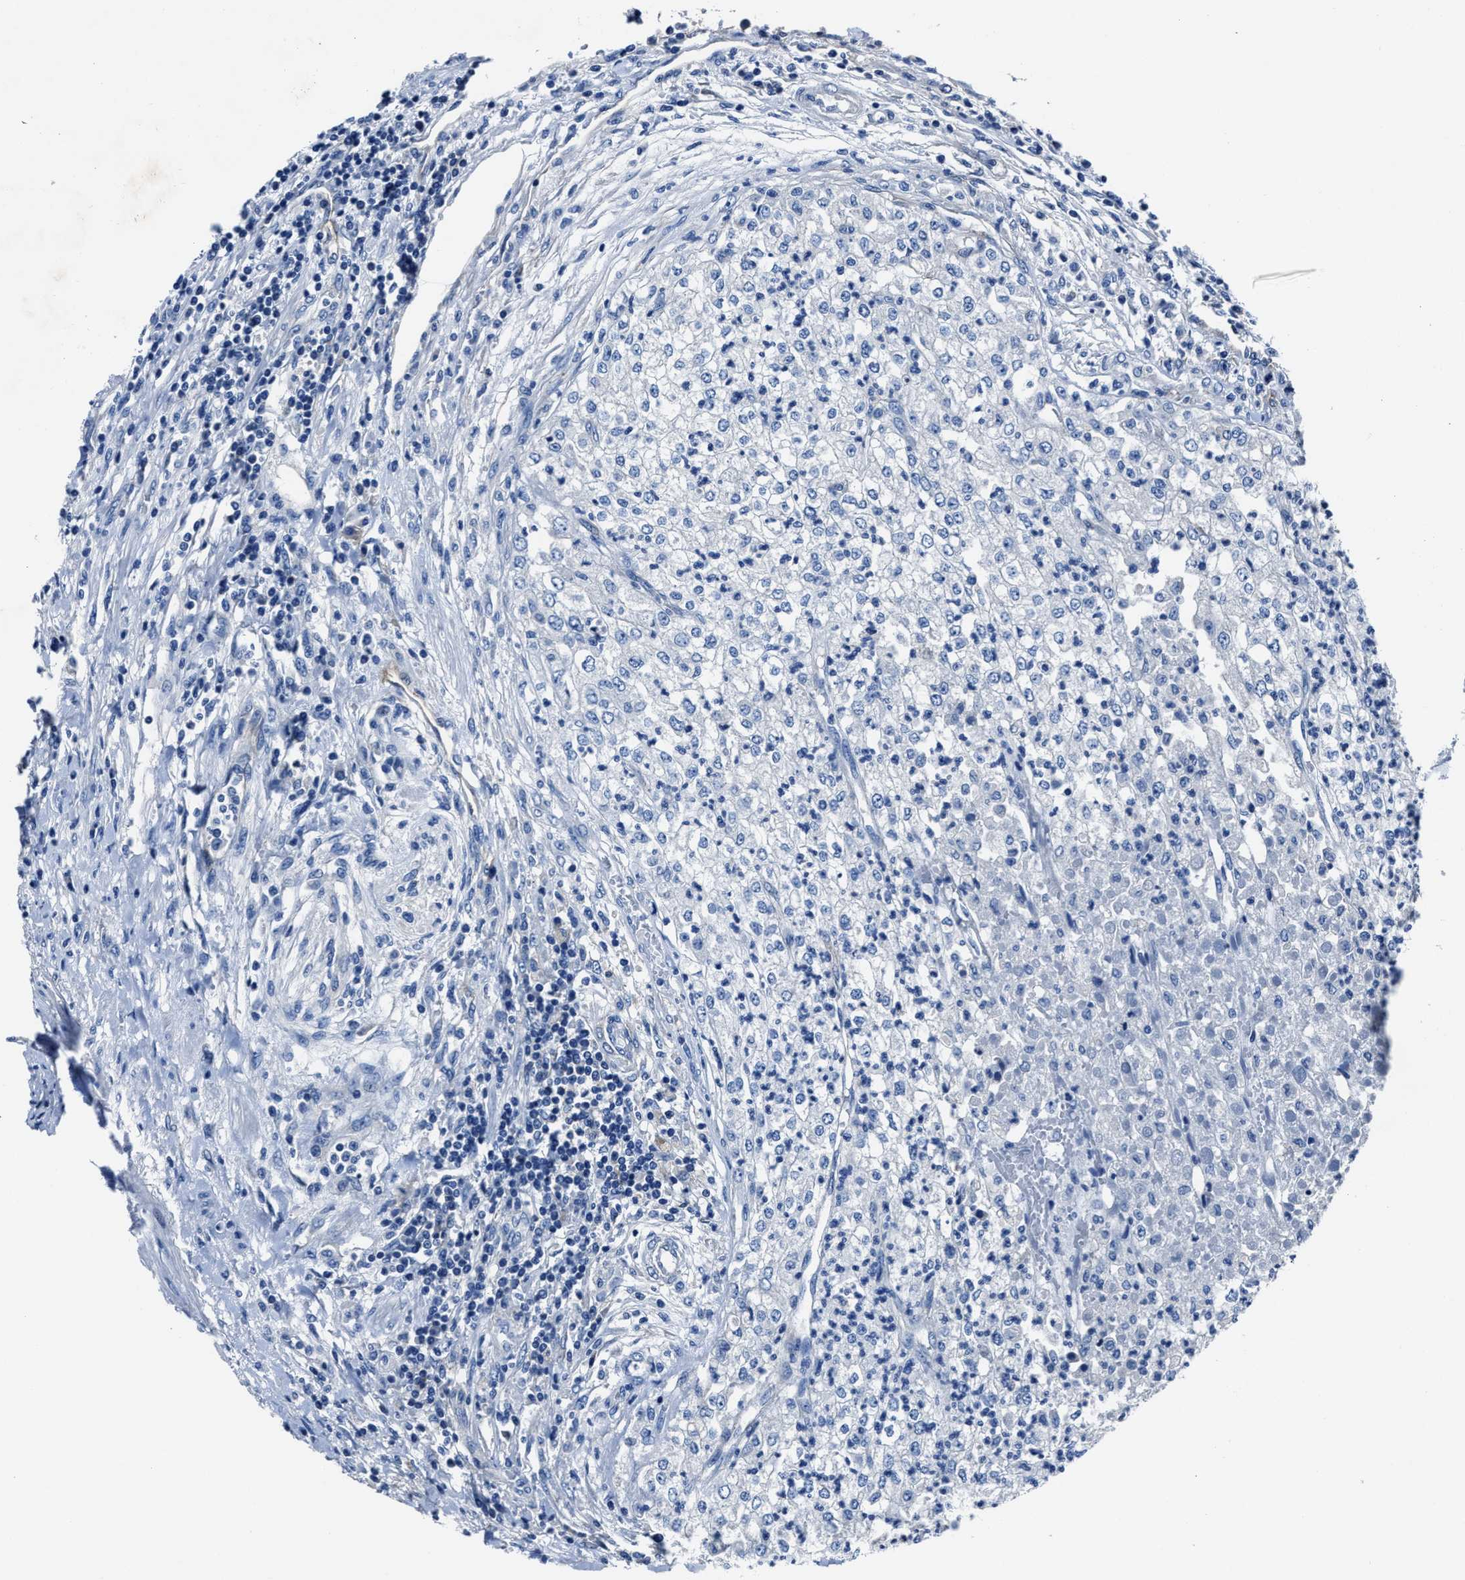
{"staining": {"intensity": "negative", "quantity": "none", "location": "none"}, "tissue": "renal cancer", "cell_type": "Tumor cells", "image_type": "cancer", "snomed": [{"axis": "morphology", "description": "Adenocarcinoma, NOS"}, {"axis": "topography", "description": "Kidney"}], "caption": "Renal cancer (adenocarcinoma) was stained to show a protein in brown. There is no significant positivity in tumor cells.", "gene": "LMO7", "patient": {"sex": "female", "age": 54}}